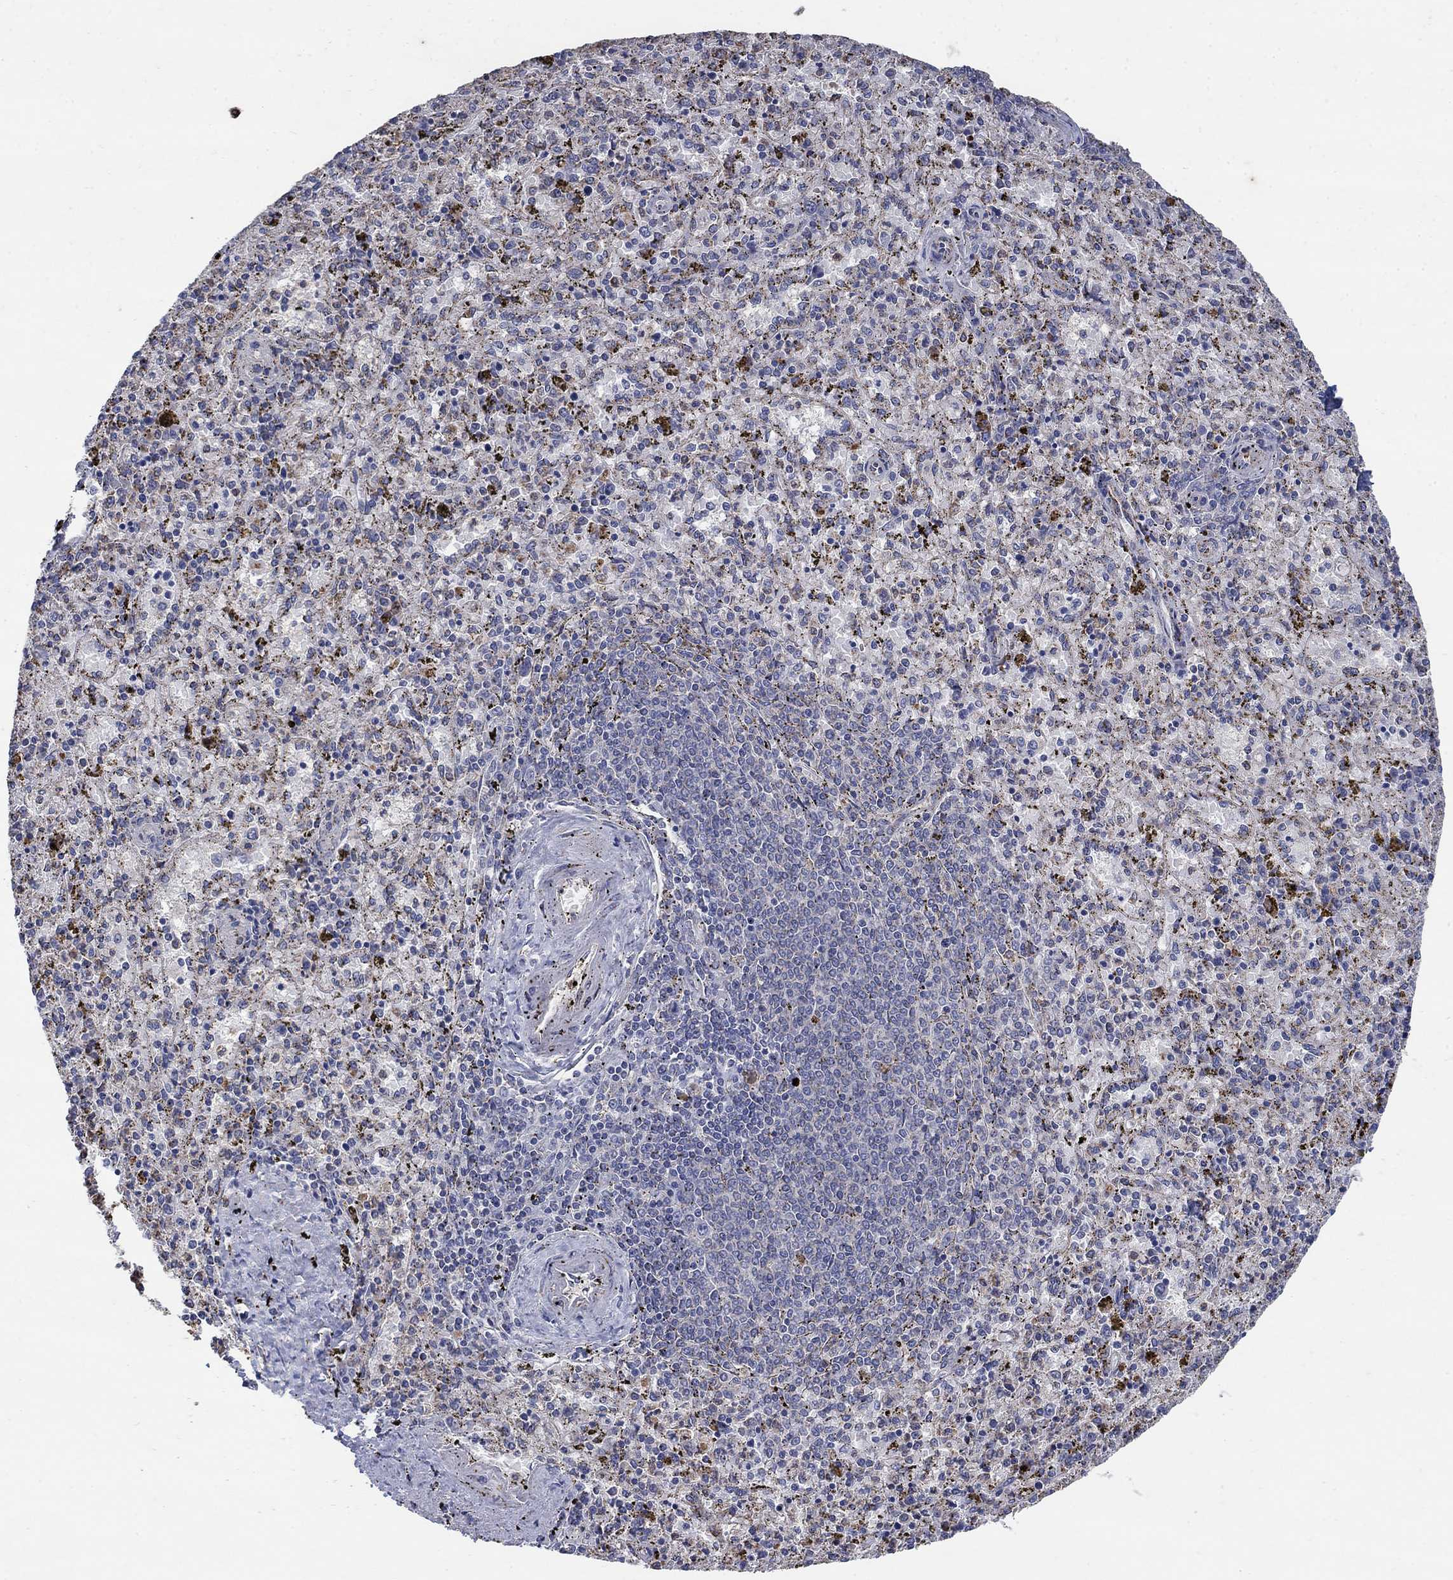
{"staining": {"intensity": "moderate", "quantity": "<25%", "location": "cytoplasmic/membranous"}, "tissue": "spleen", "cell_type": "Cells in red pulp", "image_type": "normal", "snomed": [{"axis": "morphology", "description": "Normal tissue, NOS"}, {"axis": "topography", "description": "Spleen"}], "caption": "A brown stain highlights moderate cytoplasmic/membranous positivity of a protein in cells in red pulp of benign spleen.", "gene": "PNPLA2", "patient": {"sex": "female", "age": 50}}